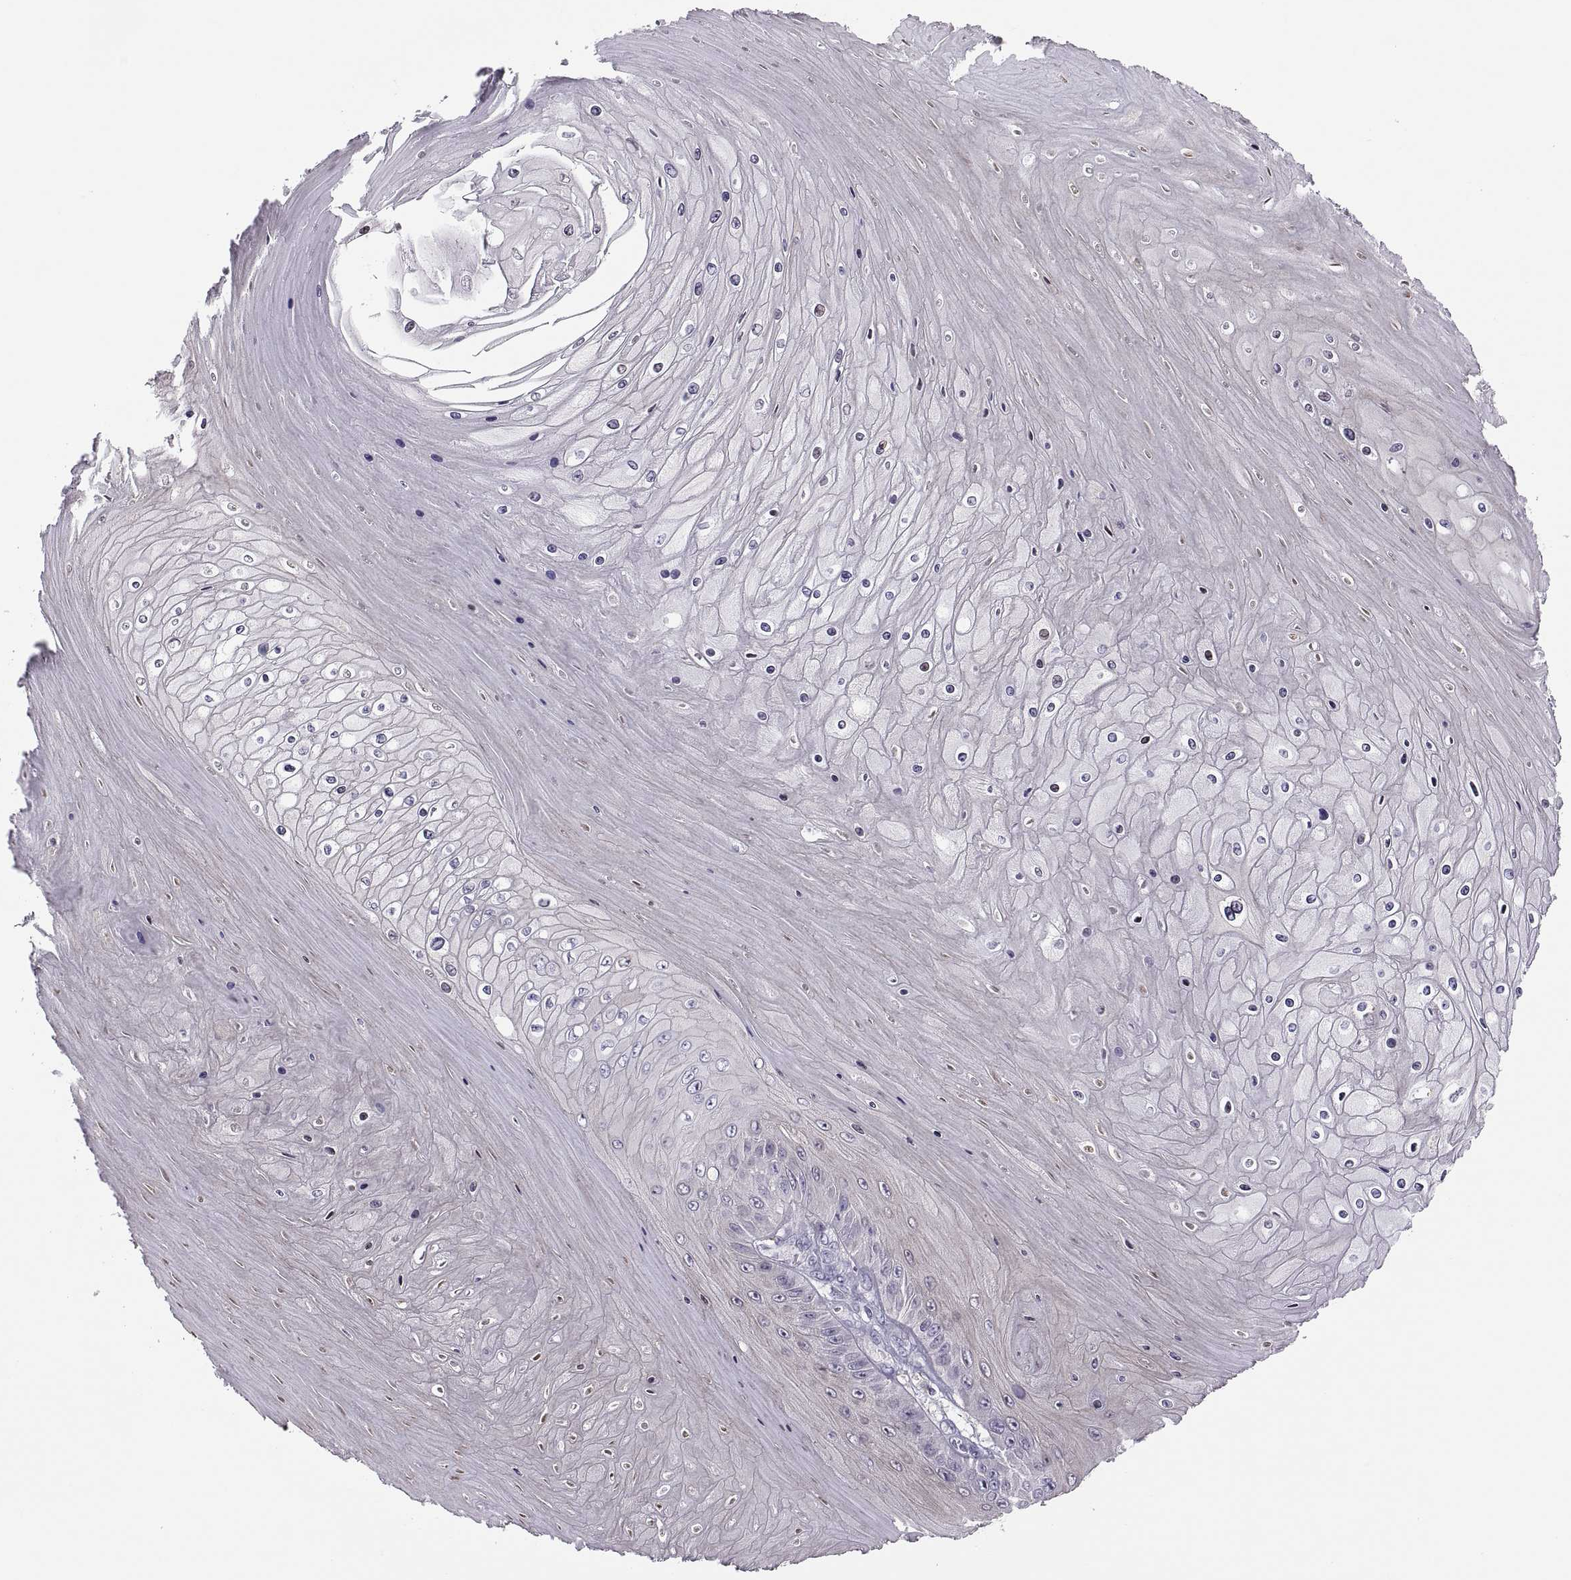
{"staining": {"intensity": "negative", "quantity": "none", "location": "none"}, "tissue": "skin cancer", "cell_type": "Tumor cells", "image_type": "cancer", "snomed": [{"axis": "morphology", "description": "Squamous cell carcinoma, NOS"}, {"axis": "topography", "description": "Skin"}], "caption": "The histopathology image displays no significant positivity in tumor cells of skin cancer (squamous cell carcinoma).", "gene": "TTC21A", "patient": {"sex": "male", "age": 62}}